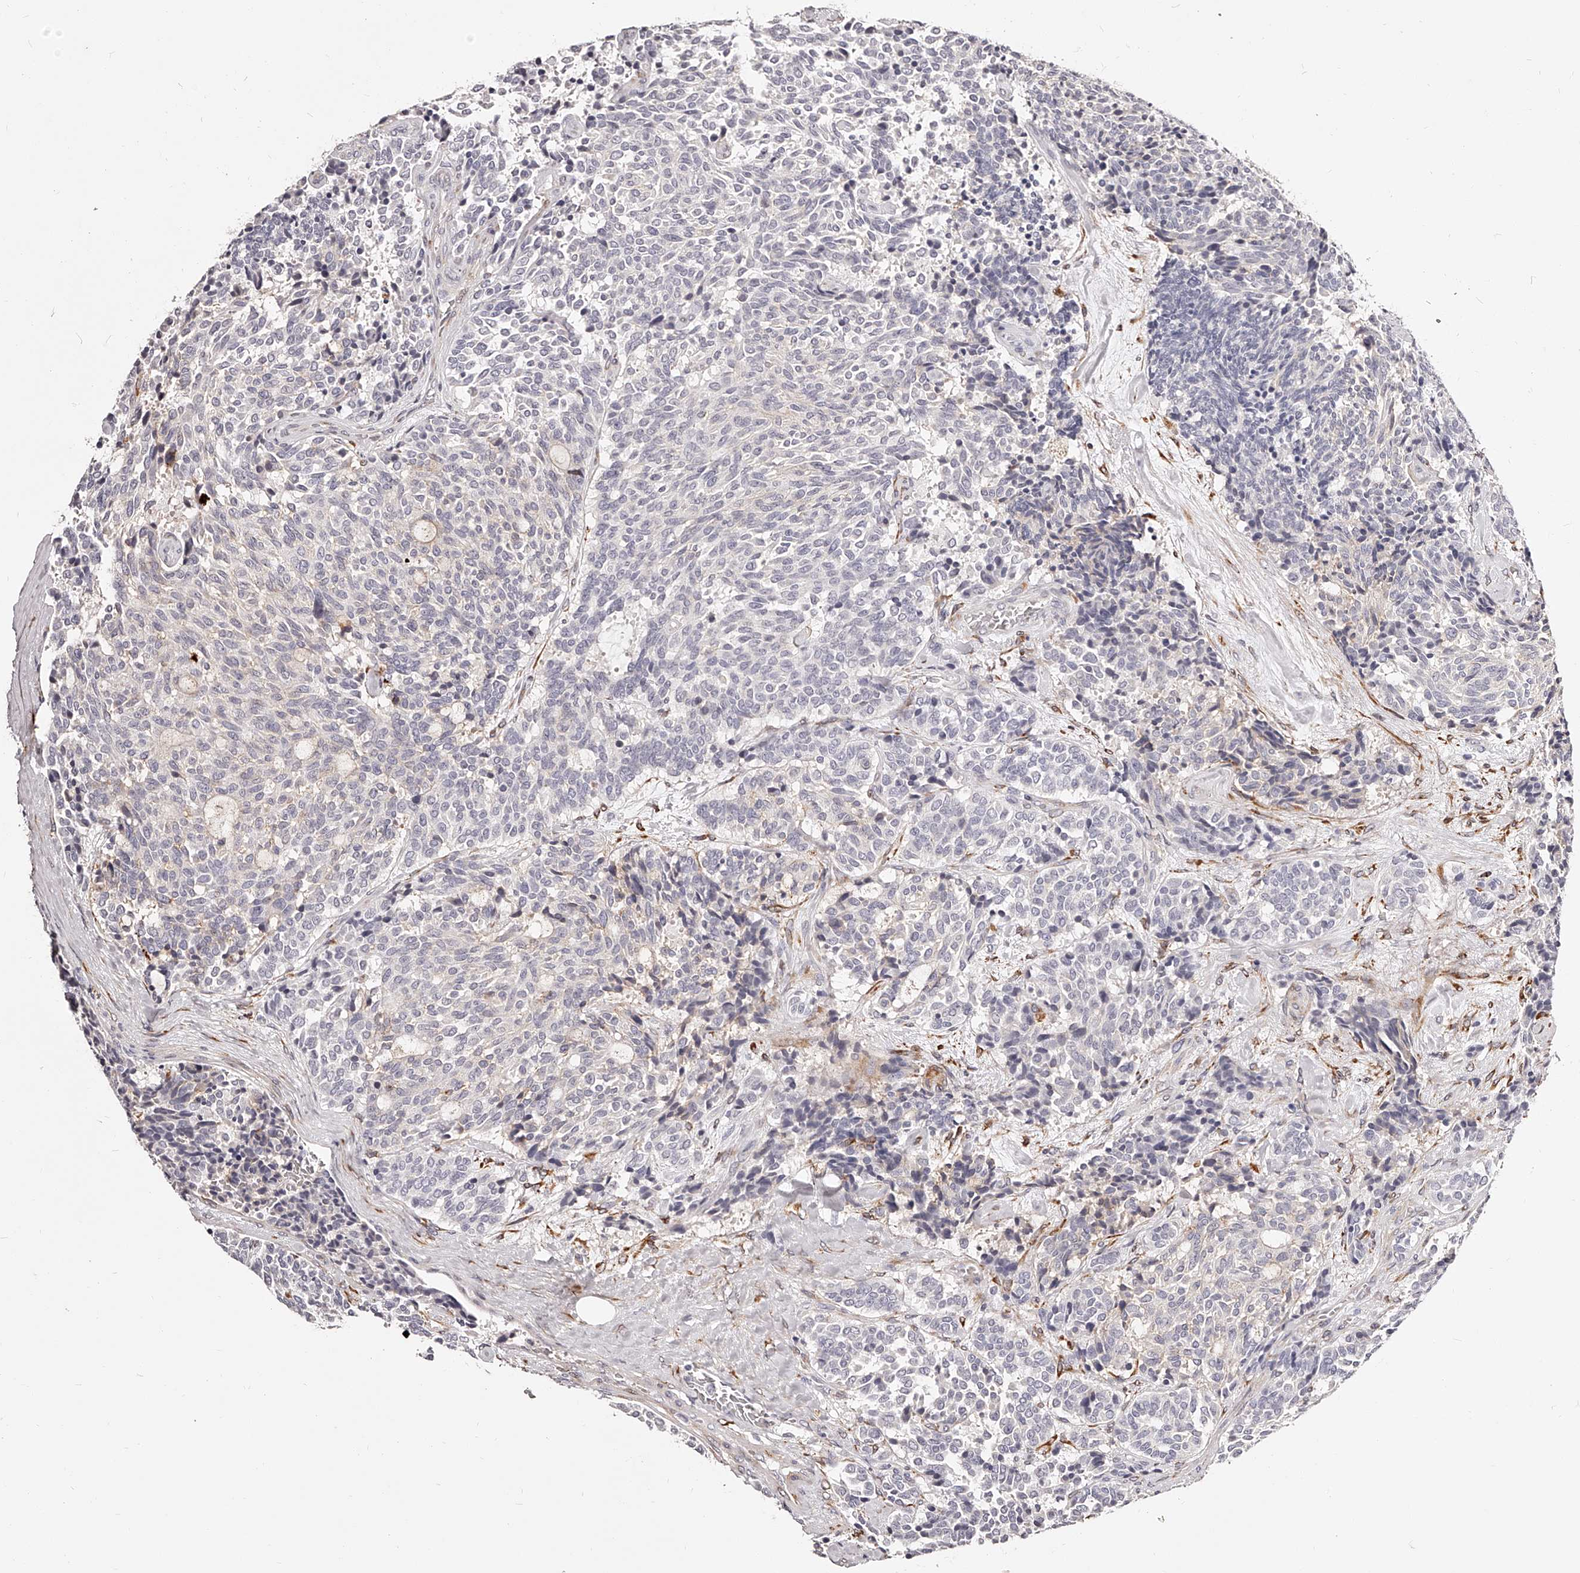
{"staining": {"intensity": "negative", "quantity": "none", "location": "none"}, "tissue": "carcinoid", "cell_type": "Tumor cells", "image_type": "cancer", "snomed": [{"axis": "morphology", "description": "Carcinoid, malignant, NOS"}, {"axis": "topography", "description": "Pancreas"}], "caption": "Immunohistochemical staining of human carcinoid (malignant) displays no significant expression in tumor cells.", "gene": "CD82", "patient": {"sex": "female", "age": 54}}